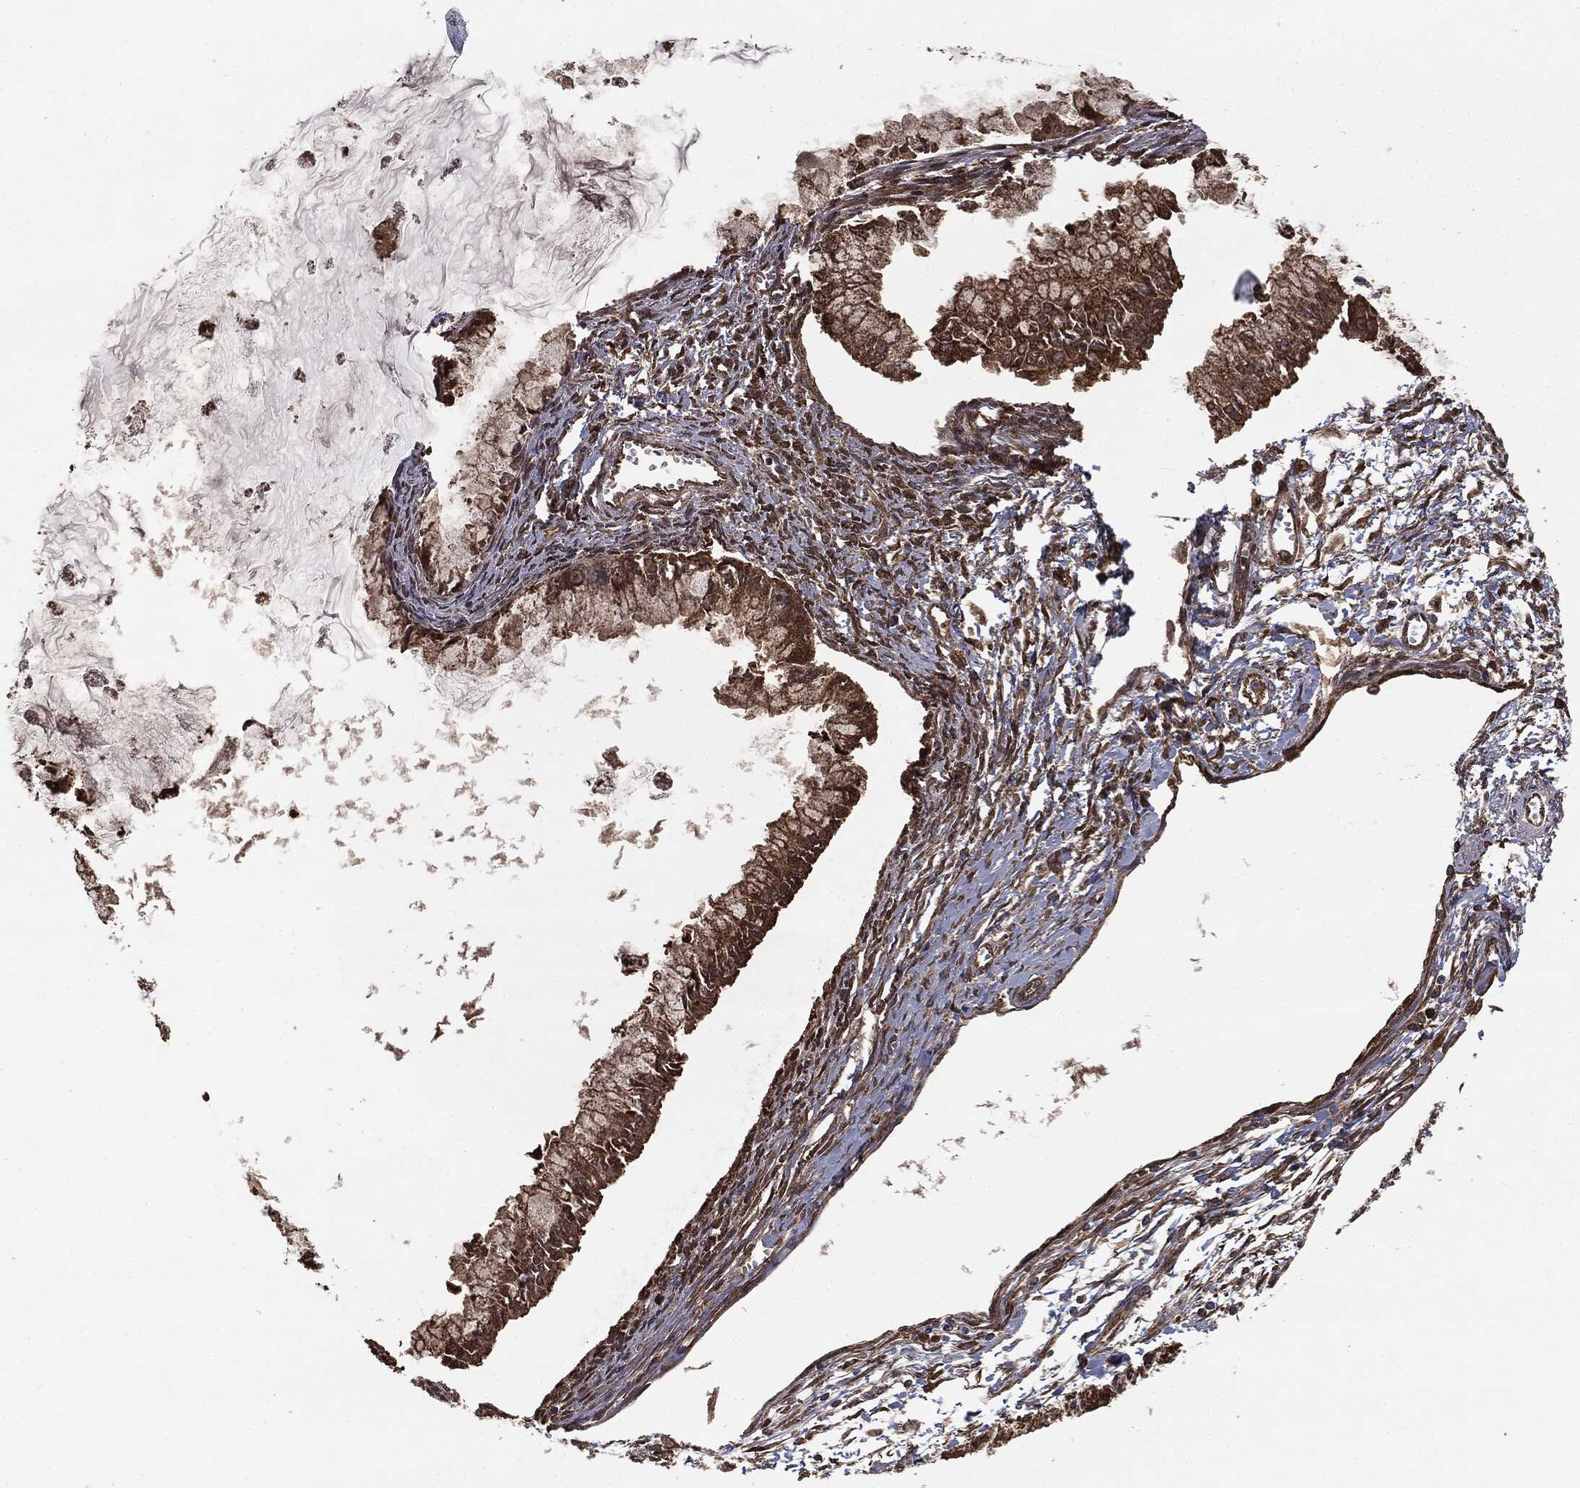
{"staining": {"intensity": "strong", "quantity": ">75%", "location": "cytoplasmic/membranous"}, "tissue": "ovarian cancer", "cell_type": "Tumor cells", "image_type": "cancer", "snomed": [{"axis": "morphology", "description": "Cystadenocarcinoma, mucinous, NOS"}, {"axis": "topography", "description": "Ovary"}], "caption": "Ovarian cancer (mucinous cystadenocarcinoma) tissue displays strong cytoplasmic/membranous expression in about >75% of tumor cells (DAB (3,3'-diaminobenzidine) = brown stain, brightfield microscopy at high magnification).", "gene": "NME1", "patient": {"sex": "female", "age": 34}}